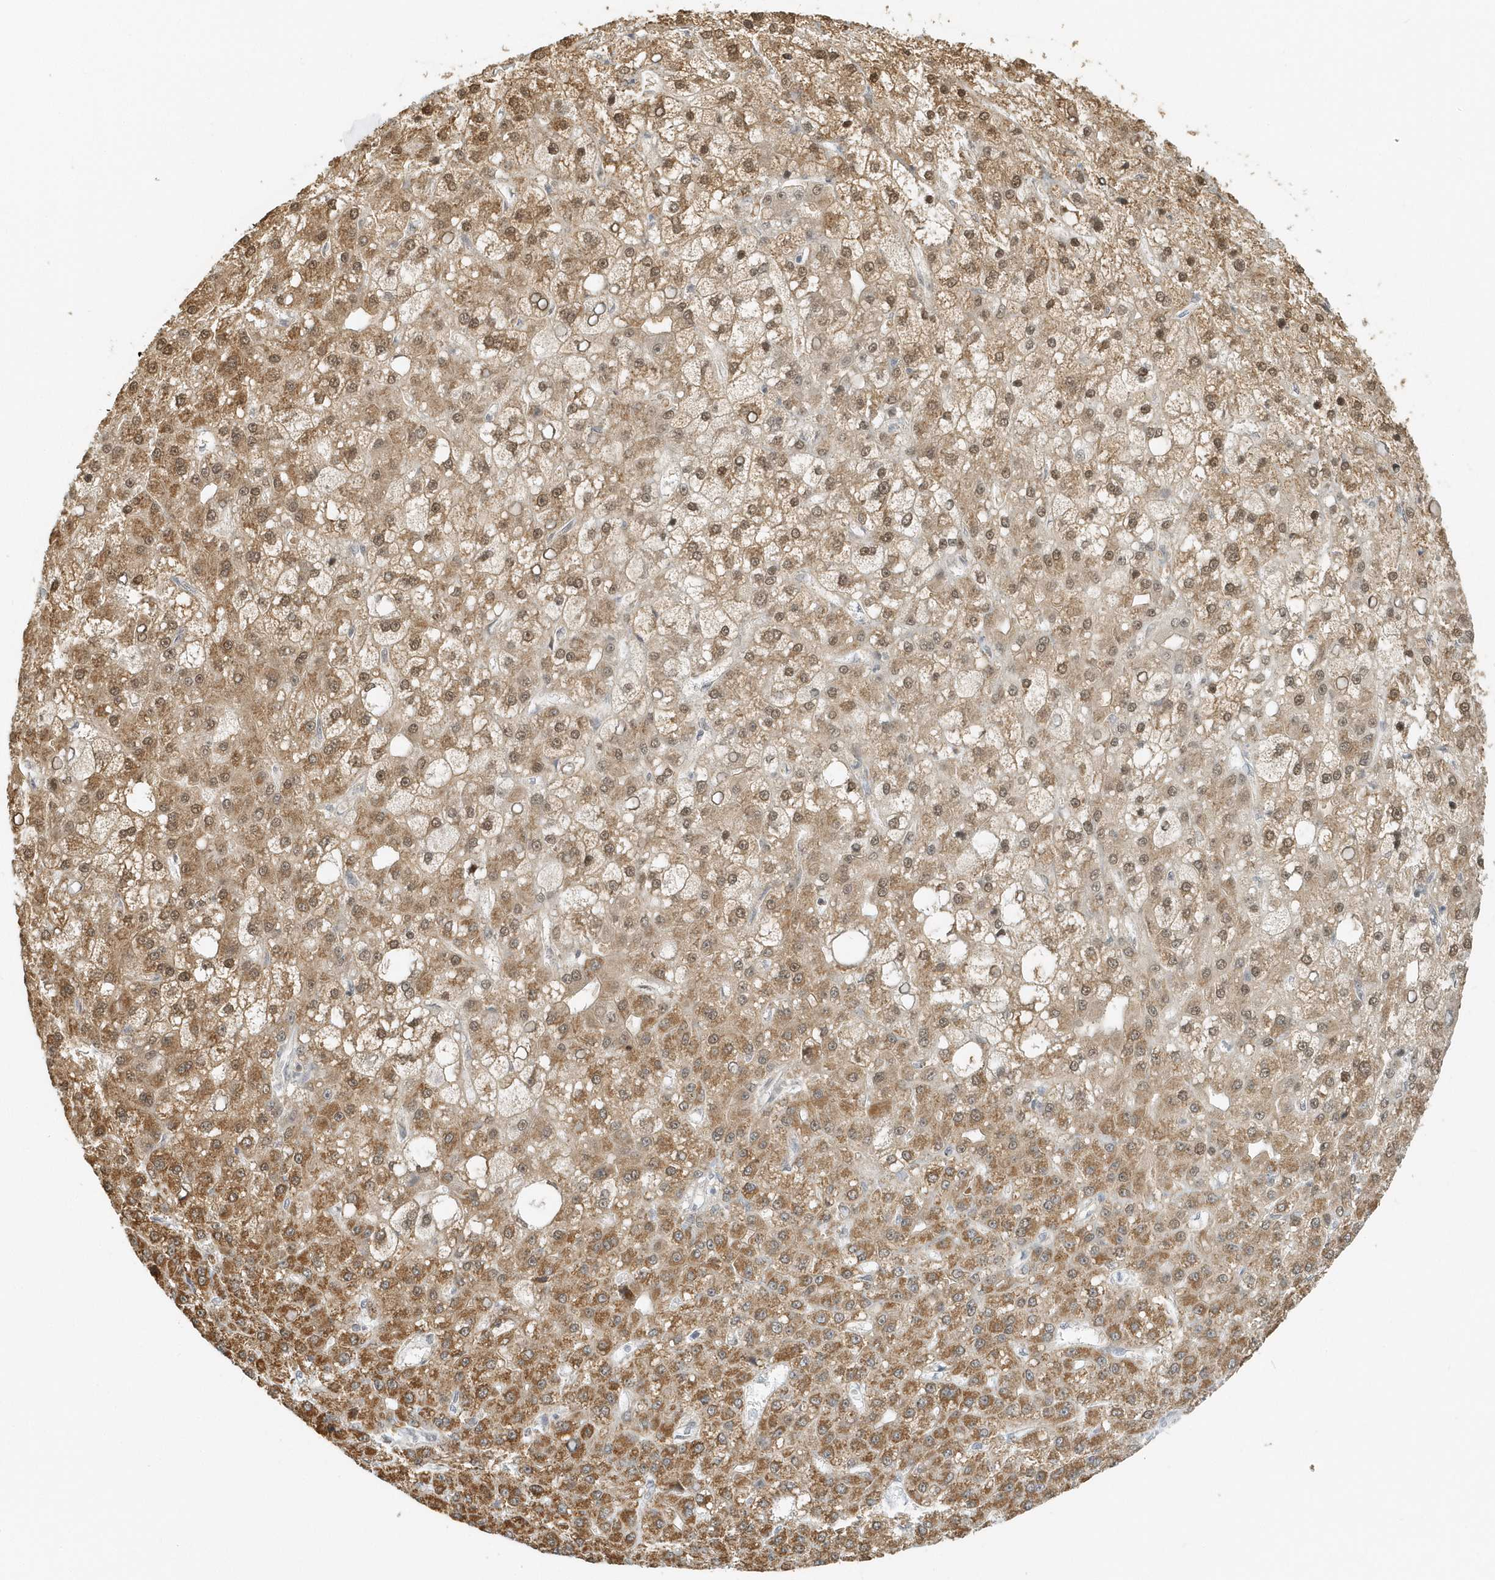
{"staining": {"intensity": "moderate", "quantity": ">75%", "location": "cytoplasmic/membranous,nuclear"}, "tissue": "liver cancer", "cell_type": "Tumor cells", "image_type": "cancer", "snomed": [{"axis": "morphology", "description": "Carcinoma, Hepatocellular, NOS"}, {"axis": "topography", "description": "Liver"}], "caption": "Tumor cells exhibit medium levels of moderate cytoplasmic/membranous and nuclear positivity in approximately >75% of cells in liver cancer.", "gene": "PSMD6", "patient": {"sex": "male", "age": 67}}